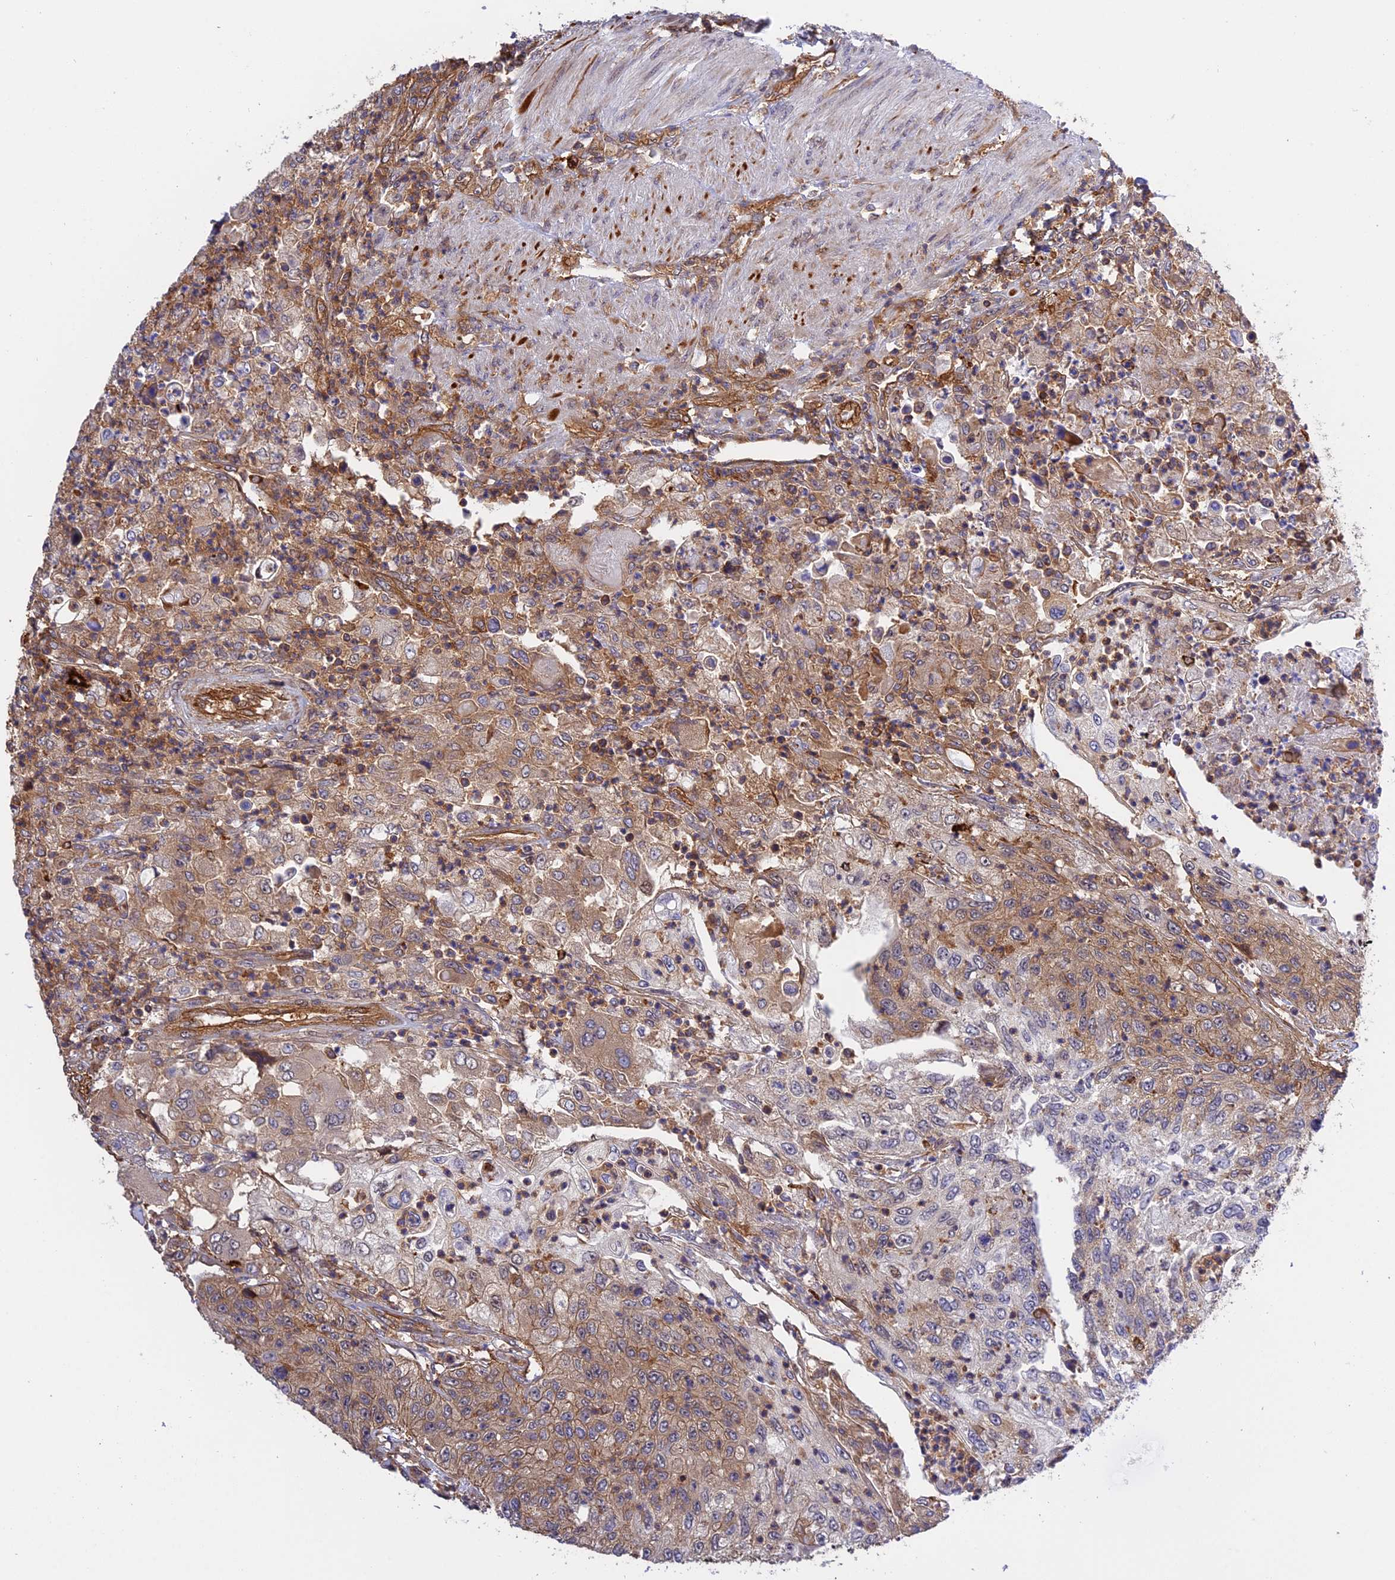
{"staining": {"intensity": "moderate", "quantity": "25%-75%", "location": "cytoplasmic/membranous"}, "tissue": "urothelial cancer", "cell_type": "Tumor cells", "image_type": "cancer", "snomed": [{"axis": "morphology", "description": "Urothelial carcinoma, High grade"}, {"axis": "topography", "description": "Urinary bladder"}], "caption": "Urothelial carcinoma (high-grade) stained with DAB IHC shows medium levels of moderate cytoplasmic/membranous positivity in approximately 25%-75% of tumor cells.", "gene": "C5orf22", "patient": {"sex": "female", "age": 60}}